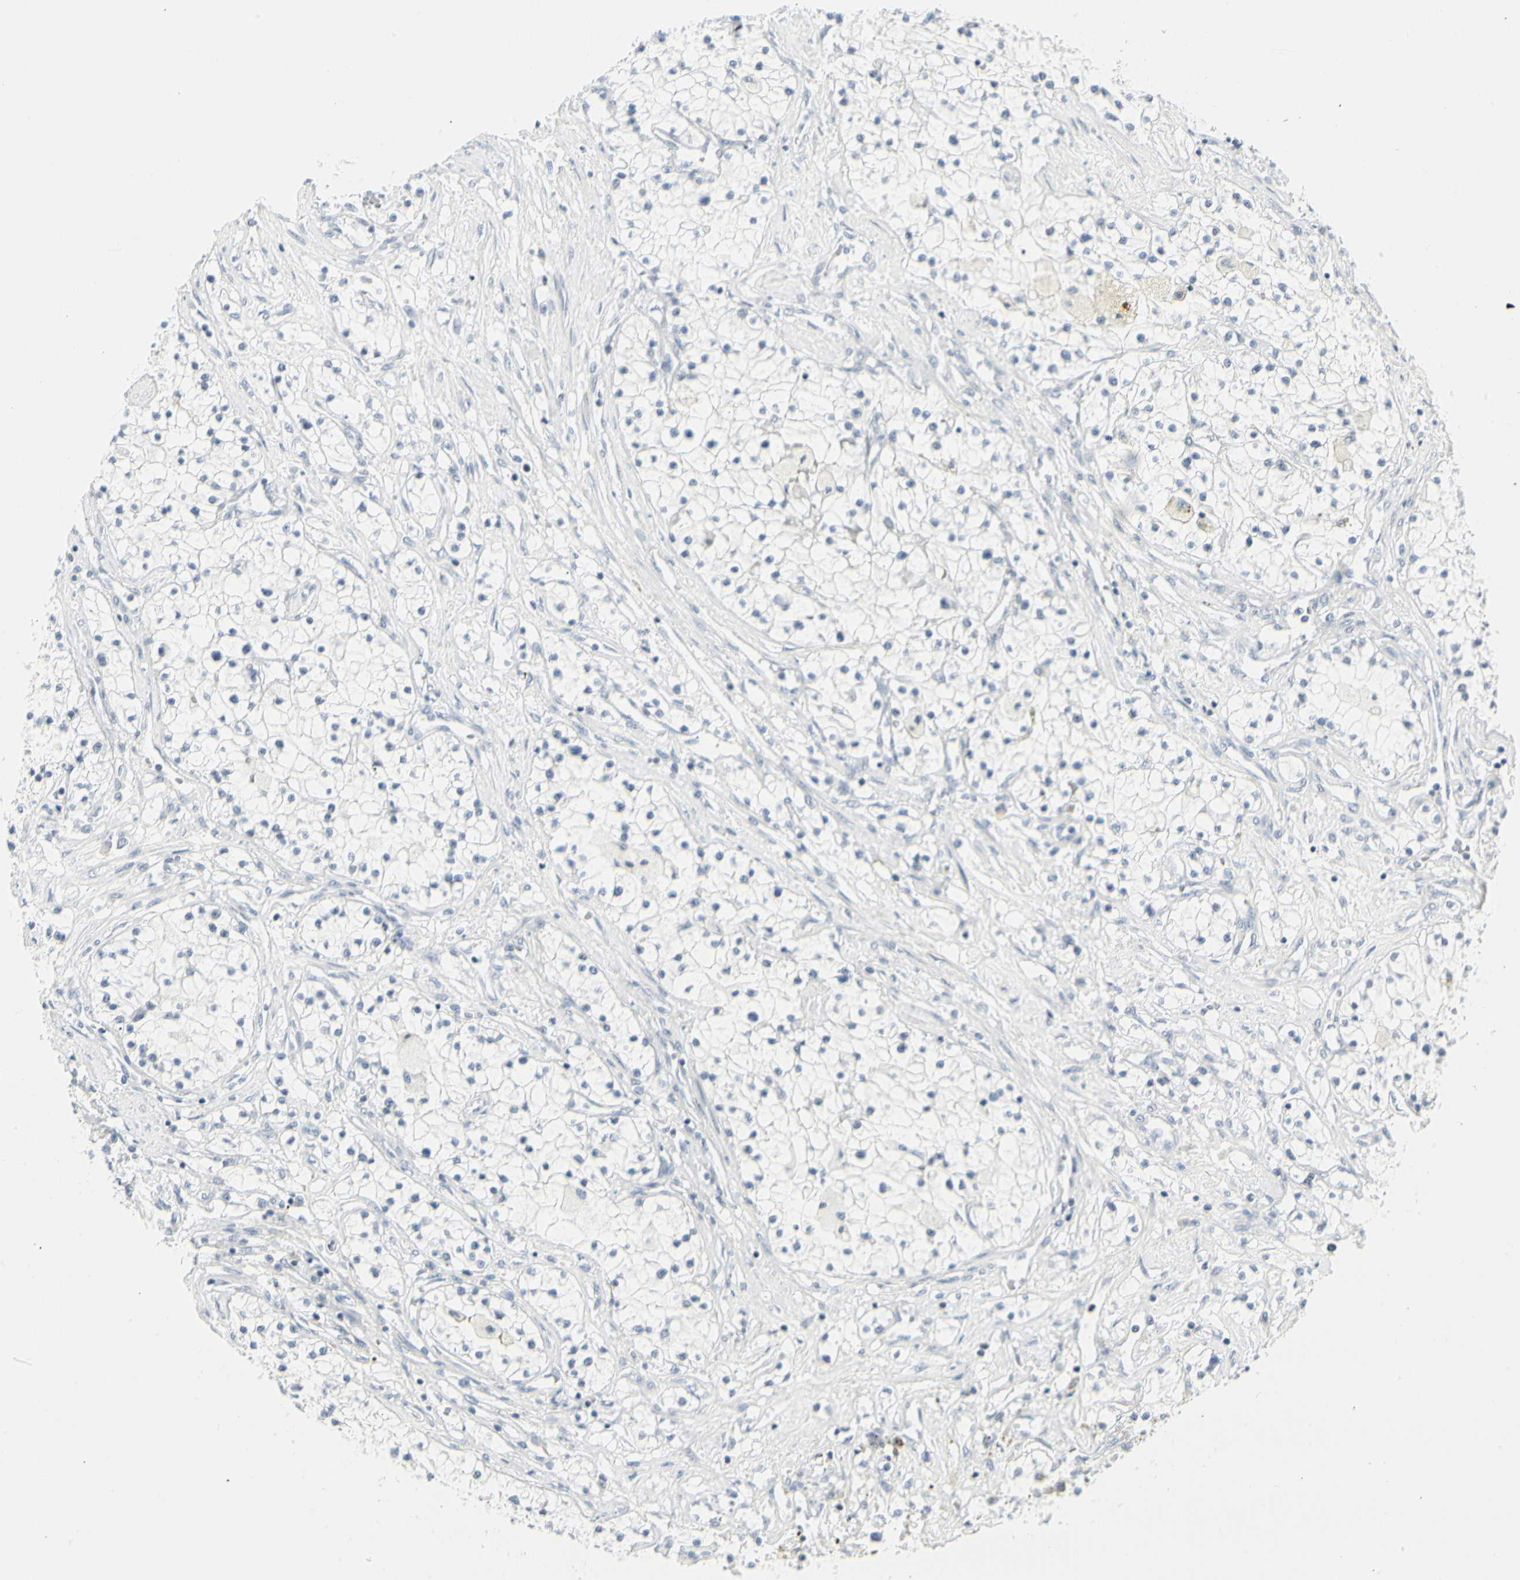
{"staining": {"intensity": "negative", "quantity": "none", "location": "none"}, "tissue": "renal cancer", "cell_type": "Tumor cells", "image_type": "cancer", "snomed": [{"axis": "morphology", "description": "Adenocarcinoma, NOS"}, {"axis": "topography", "description": "Kidney"}], "caption": "Renal cancer (adenocarcinoma) was stained to show a protein in brown. There is no significant positivity in tumor cells.", "gene": "ZBTB7B", "patient": {"sex": "male", "age": 68}}